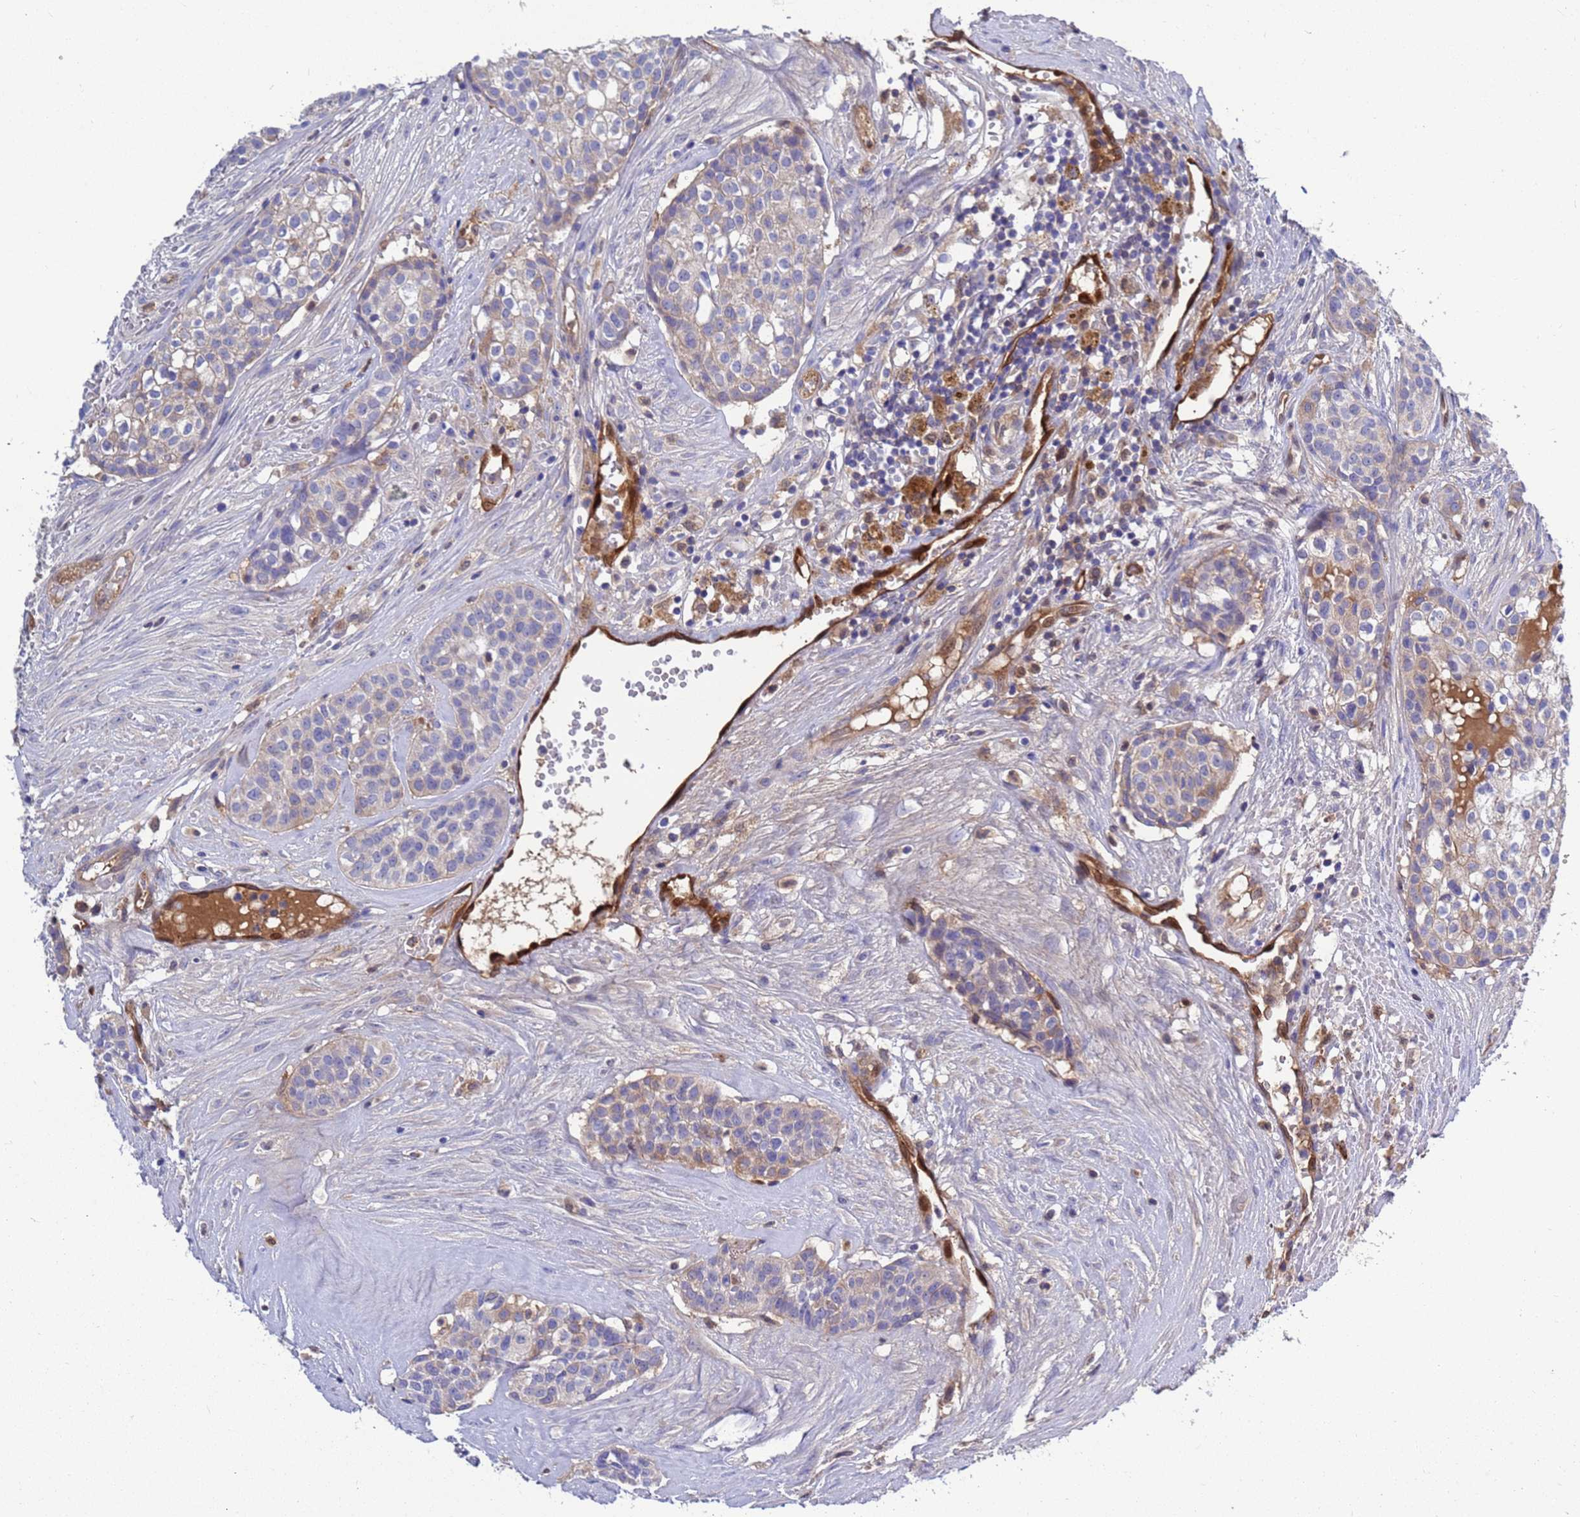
{"staining": {"intensity": "weak", "quantity": "<25%", "location": "cytoplasmic/membranous"}, "tissue": "head and neck cancer", "cell_type": "Tumor cells", "image_type": "cancer", "snomed": [{"axis": "morphology", "description": "Adenocarcinoma, NOS"}, {"axis": "topography", "description": "Head-Neck"}], "caption": "A photomicrograph of head and neck cancer stained for a protein reveals no brown staining in tumor cells. The staining is performed using DAB (3,3'-diaminobenzidine) brown chromogen with nuclei counter-stained in using hematoxylin.", "gene": "FOXRED1", "patient": {"sex": "male", "age": 81}}